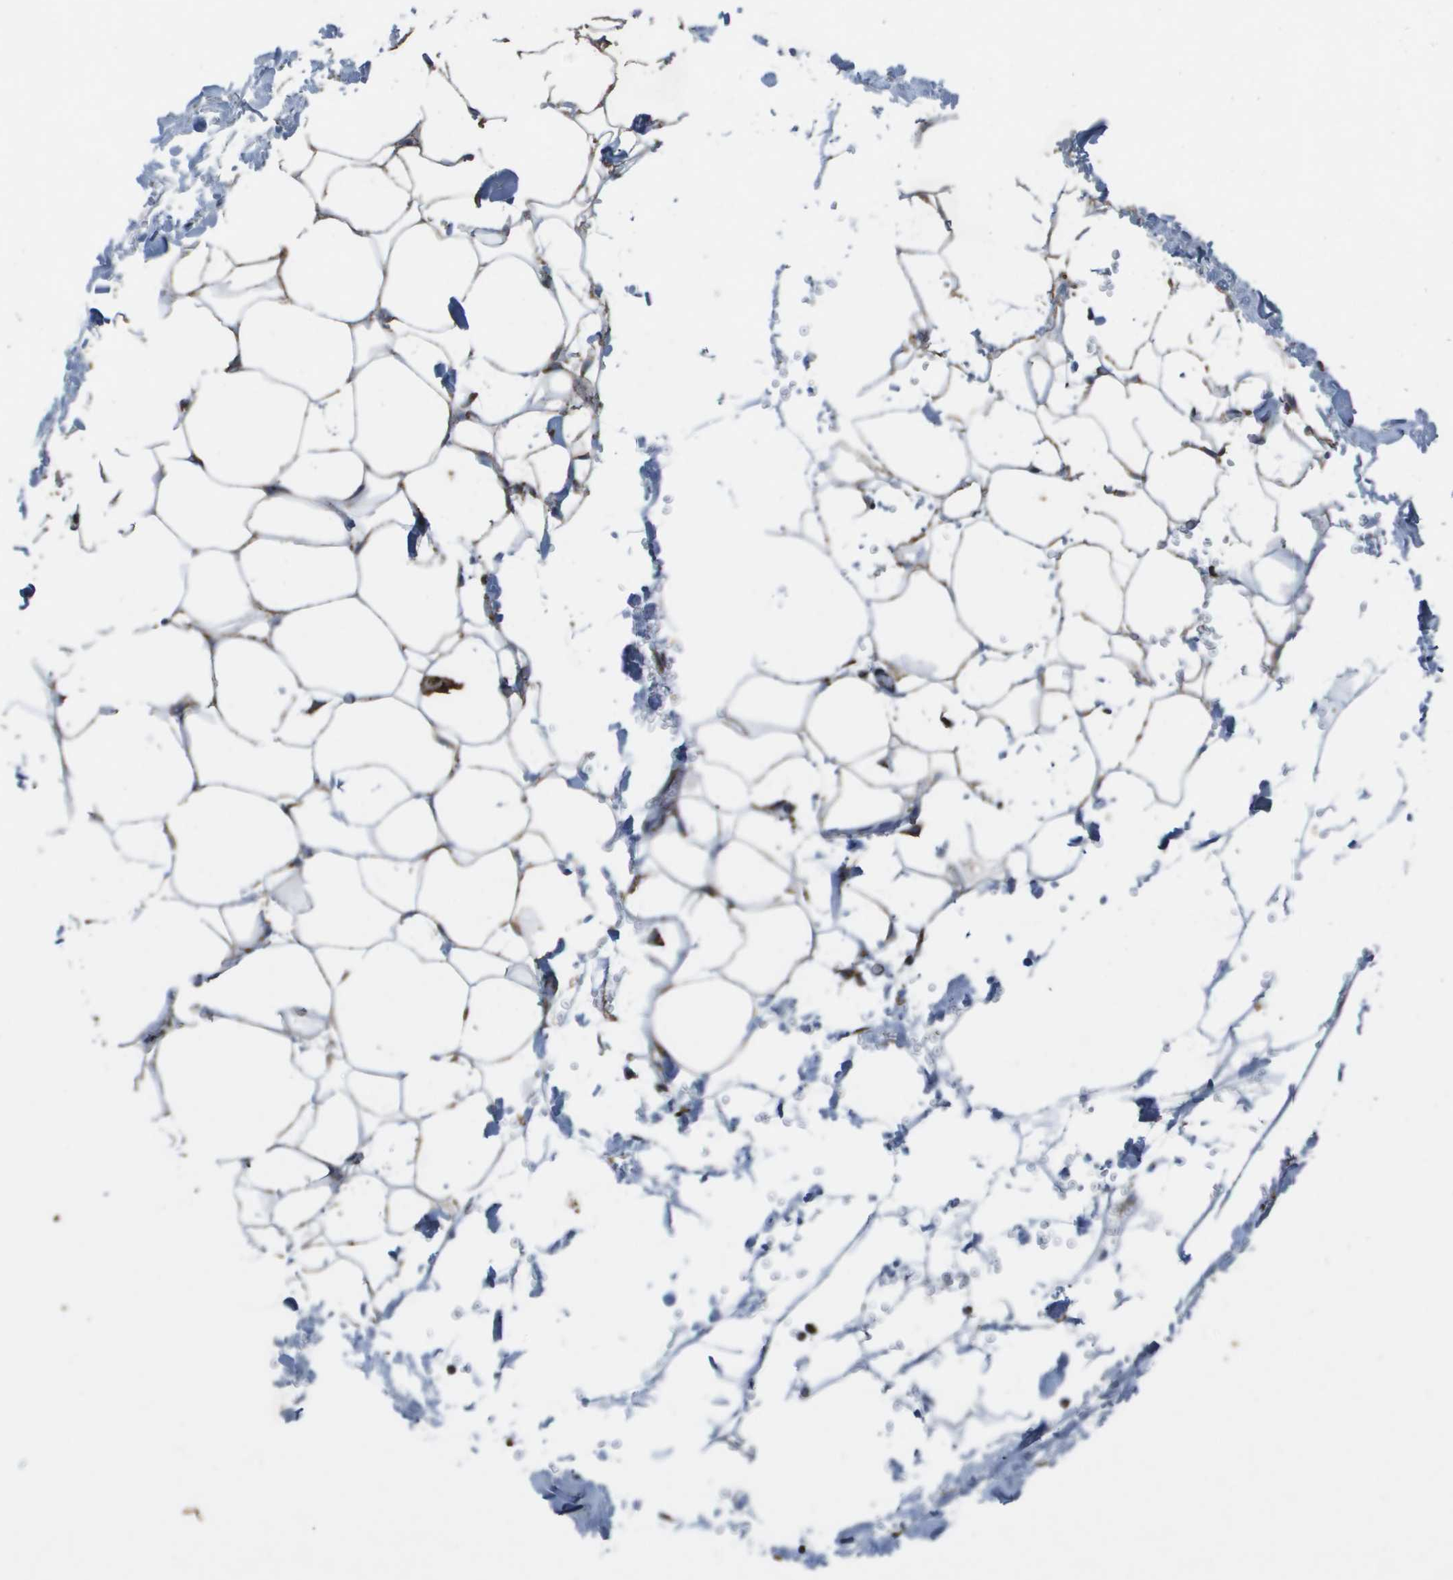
{"staining": {"intensity": "moderate", "quantity": ">75%", "location": "cytoplasmic/membranous"}, "tissue": "adipose tissue", "cell_type": "Adipocytes", "image_type": "normal", "snomed": [{"axis": "morphology", "description": "Normal tissue, NOS"}, {"axis": "topography", "description": "Breast"}, {"axis": "topography", "description": "Adipose tissue"}], "caption": "Protein staining by immunohistochemistry (IHC) demonstrates moderate cytoplasmic/membranous staining in approximately >75% of adipocytes in benign adipose tissue. The staining was performed using DAB (3,3'-diaminobenzidine) to visualize the protein expression in brown, while the nuclei were stained in blue with hematoxylin (Magnification: 20x).", "gene": "HSPE1", "patient": {"sex": "female", "age": 25}}